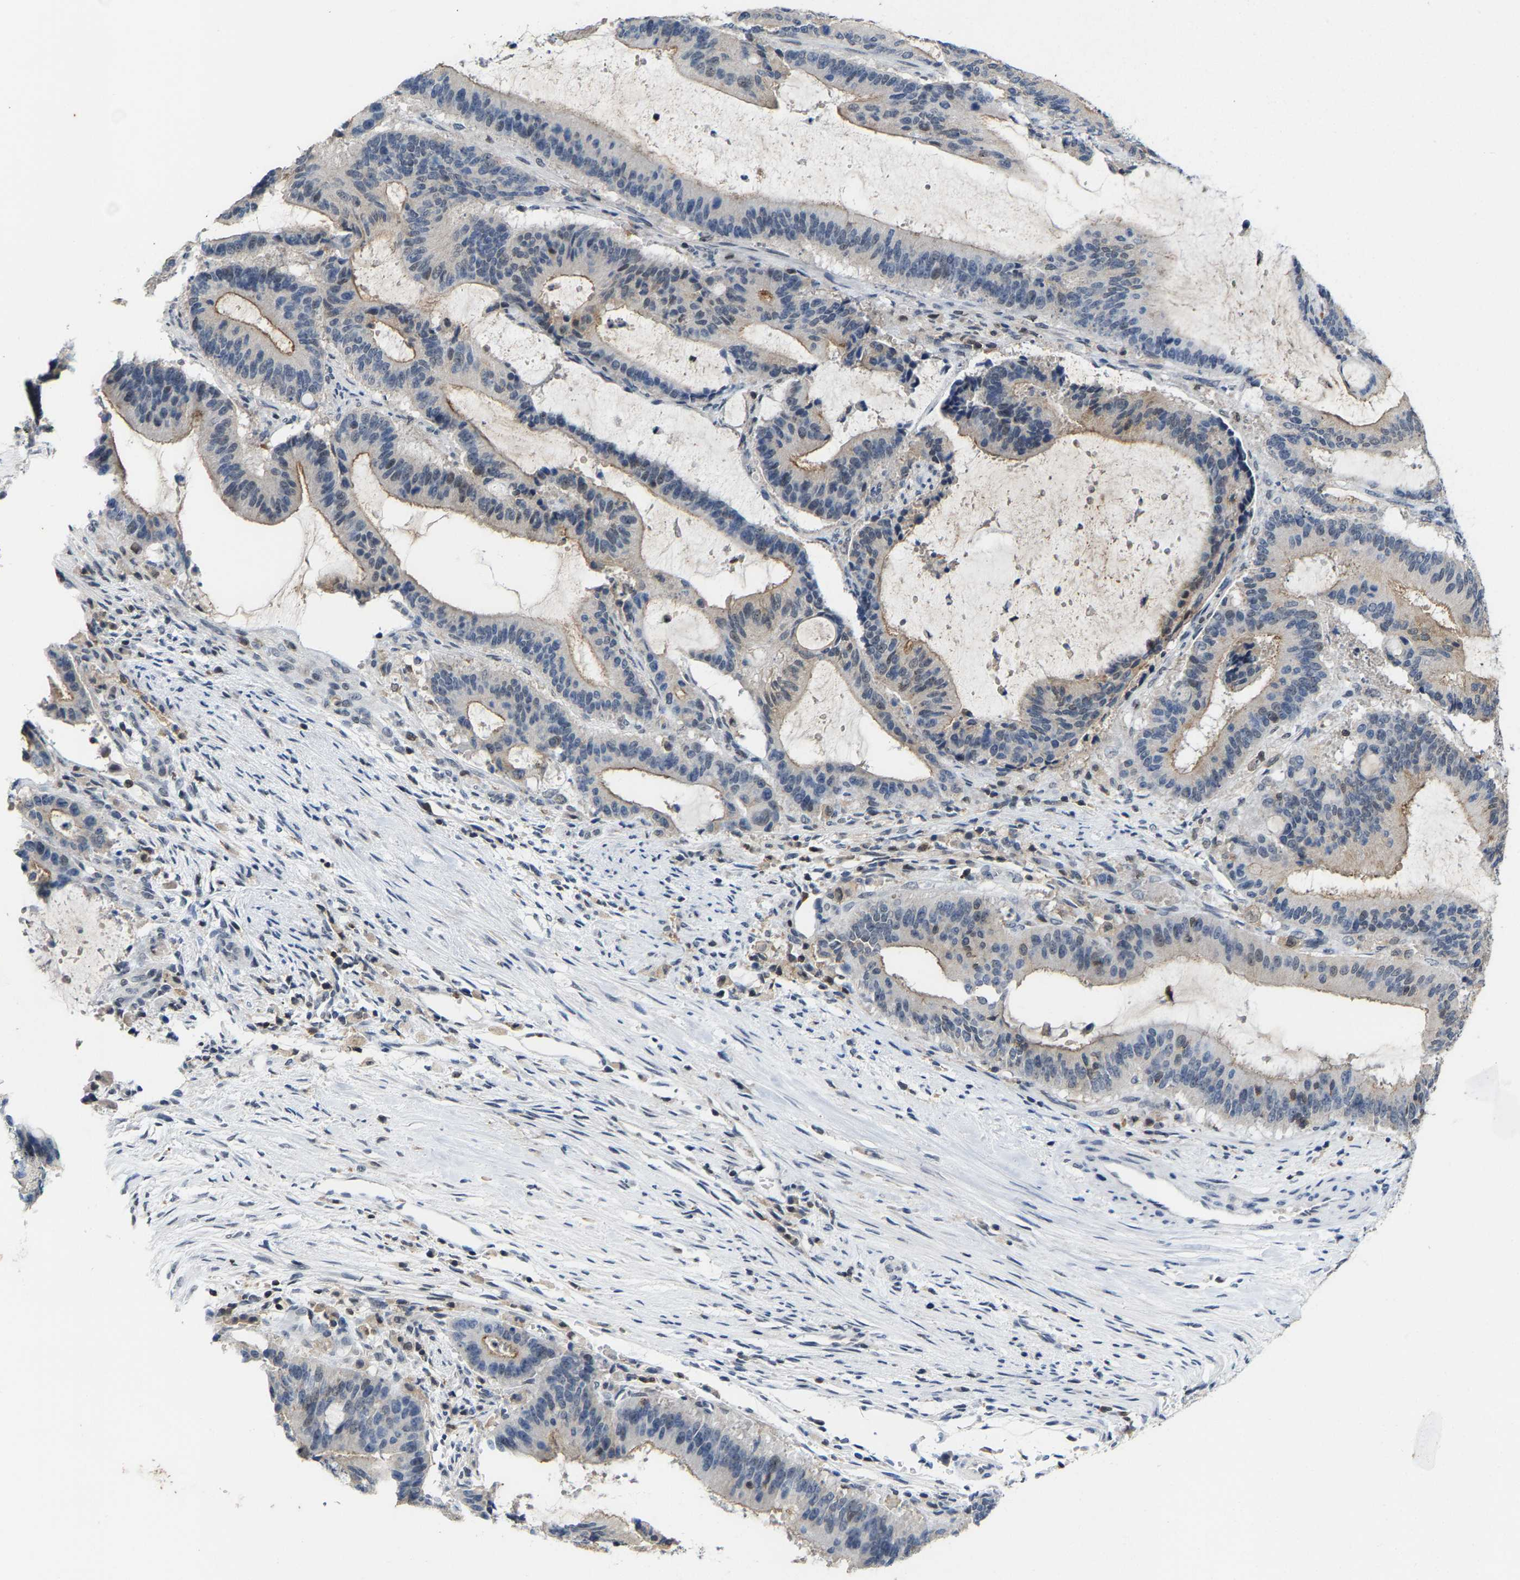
{"staining": {"intensity": "moderate", "quantity": "<25%", "location": "cytoplasmic/membranous,nuclear"}, "tissue": "liver cancer", "cell_type": "Tumor cells", "image_type": "cancer", "snomed": [{"axis": "morphology", "description": "Normal tissue, NOS"}, {"axis": "morphology", "description": "Cholangiocarcinoma"}, {"axis": "topography", "description": "Liver"}, {"axis": "topography", "description": "Peripheral nerve tissue"}], "caption": "Immunohistochemistry (IHC) micrograph of neoplastic tissue: human liver cancer (cholangiocarcinoma) stained using immunohistochemistry (IHC) exhibits low levels of moderate protein expression localized specifically in the cytoplasmic/membranous and nuclear of tumor cells, appearing as a cytoplasmic/membranous and nuclear brown color.", "gene": "FGD3", "patient": {"sex": "female", "age": 73}}